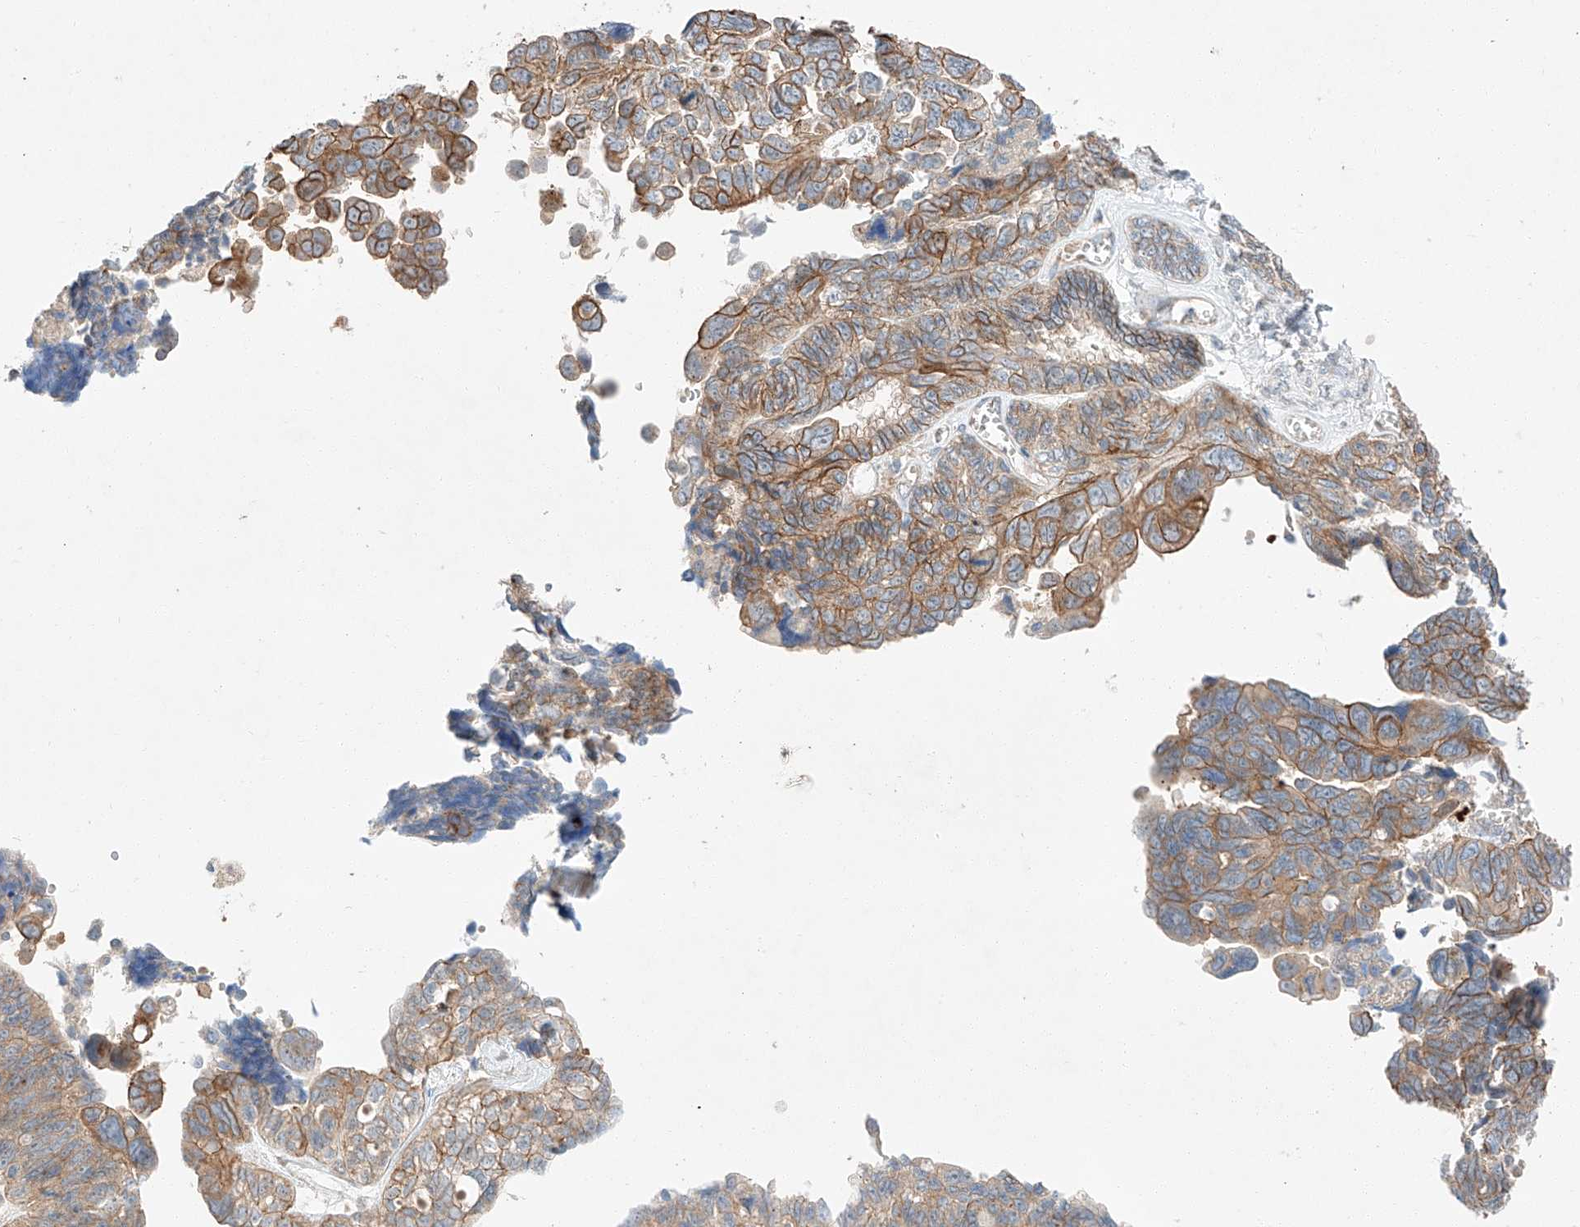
{"staining": {"intensity": "moderate", "quantity": ">75%", "location": "cytoplasmic/membranous"}, "tissue": "ovarian cancer", "cell_type": "Tumor cells", "image_type": "cancer", "snomed": [{"axis": "morphology", "description": "Cystadenocarcinoma, serous, NOS"}, {"axis": "topography", "description": "Ovary"}], "caption": "Ovarian cancer (serous cystadenocarcinoma) tissue displays moderate cytoplasmic/membranous staining in approximately >75% of tumor cells", "gene": "MINDY4", "patient": {"sex": "female", "age": 79}}